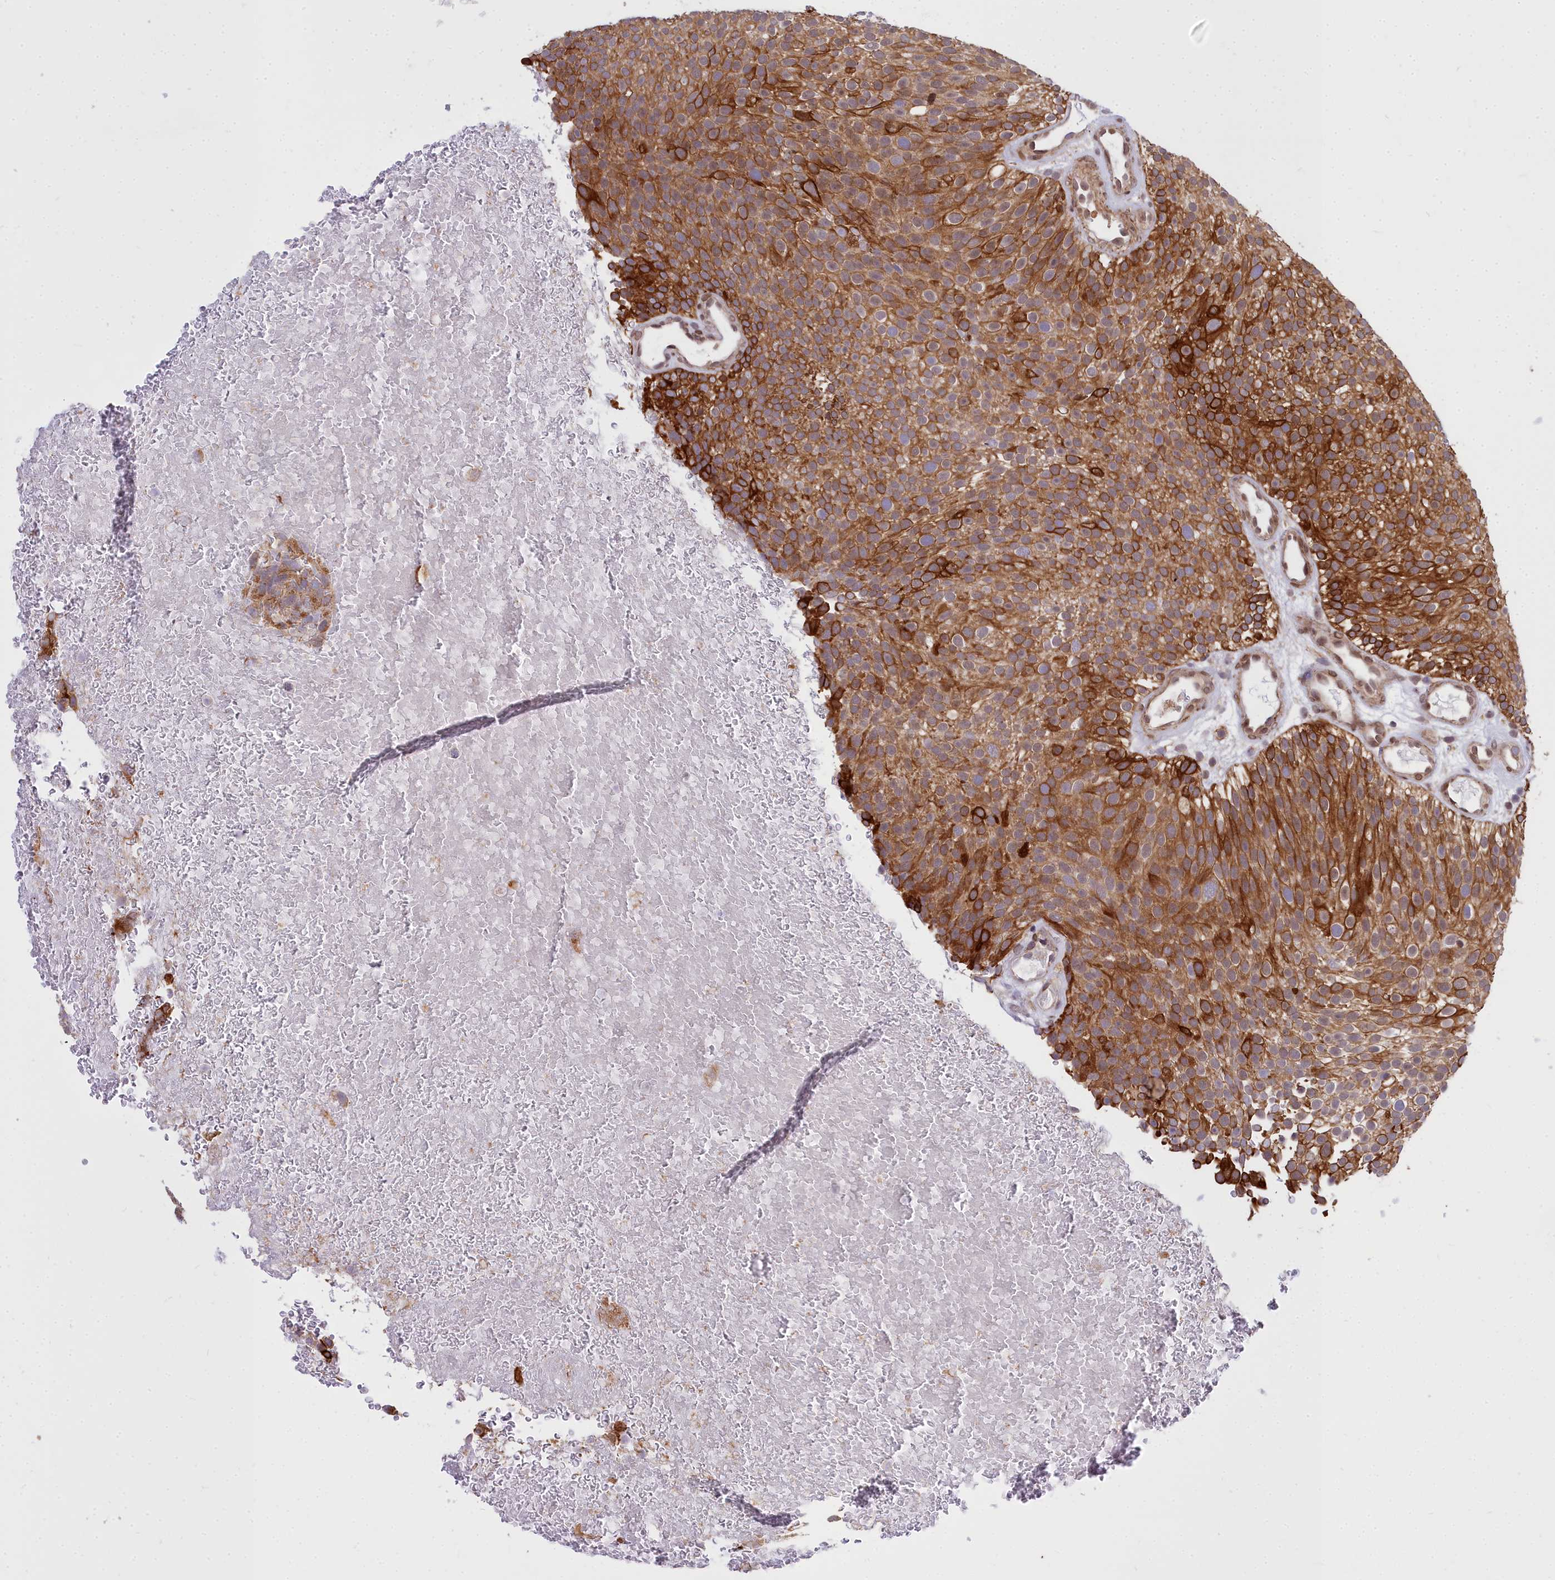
{"staining": {"intensity": "moderate", "quantity": ">75%", "location": "cytoplasmic/membranous"}, "tissue": "urothelial cancer", "cell_type": "Tumor cells", "image_type": "cancer", "snomed": [{"axis": "morphology", "description": "Urothelial carcinoma, Low grade"}, {"axis": "topography", "description": "Urinary bladder"}], "caption": "This is an image of immunohistochemistry staining of urothelial carcinoma (low-grade), which shows moderate positivity in the cytoplasmic/membranous of tumor cells.", "gene": "ABCB8", "patient": {"sex": "male", "age": 78}}